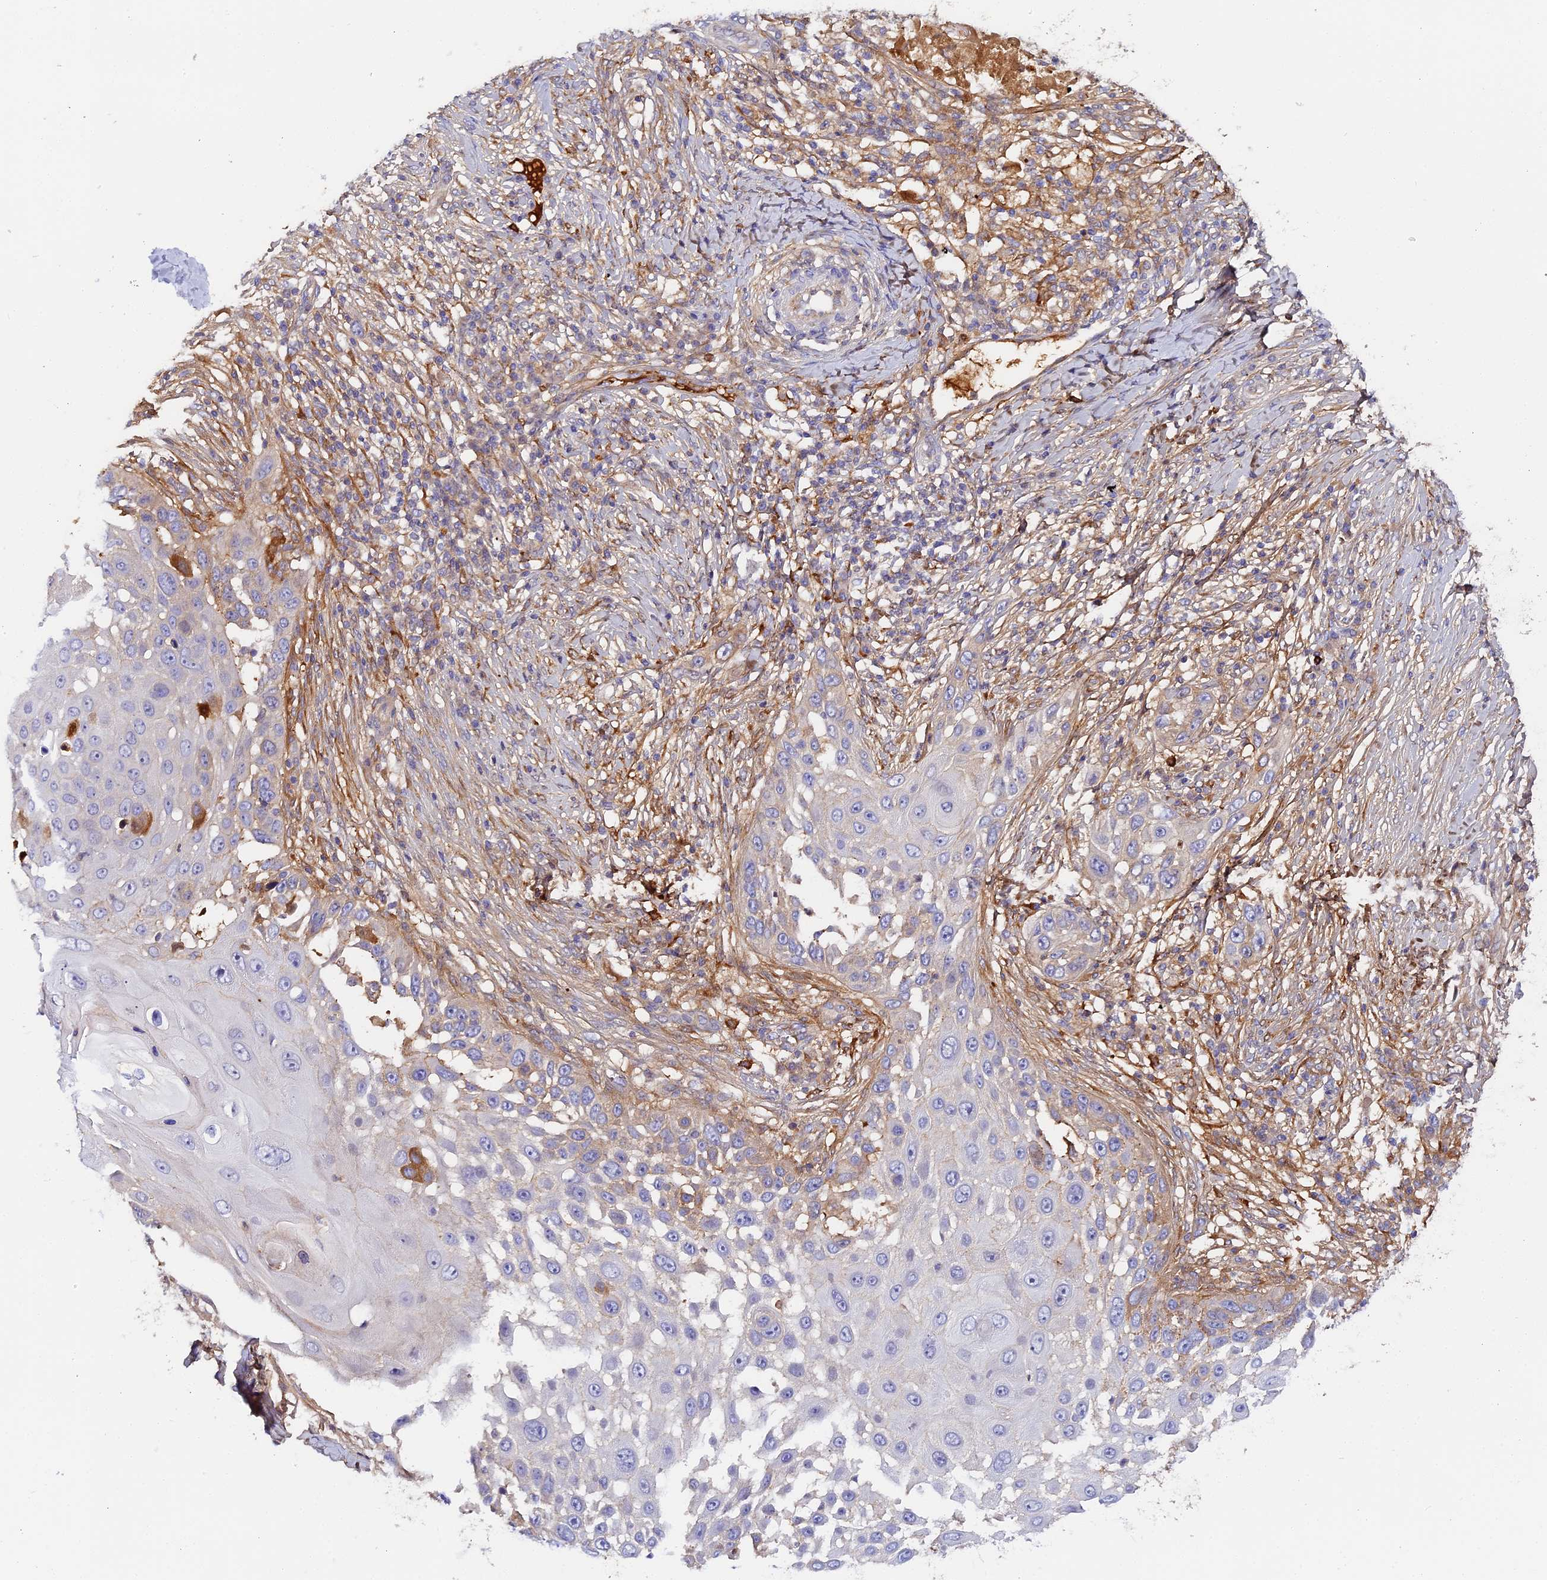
{"staining": {"intensity": "negative", "quantity": "none", "location": "none"}, "tissue": "skin cancer", "cell_type": "Tumor cells", "image_type": "cancer", "snomed": [{"axis": "morphology", "description": "Squamous cell carcinoma, NOS"}, {"axis": "topography", "description": "Skin"}], "caption": "Skin squamous cell carcinoma was stained to show a protein in brown. There is no significant expression in tumor cells.", "gene": "KATNB1", "patient": {"sex": "female", "age": 44}}